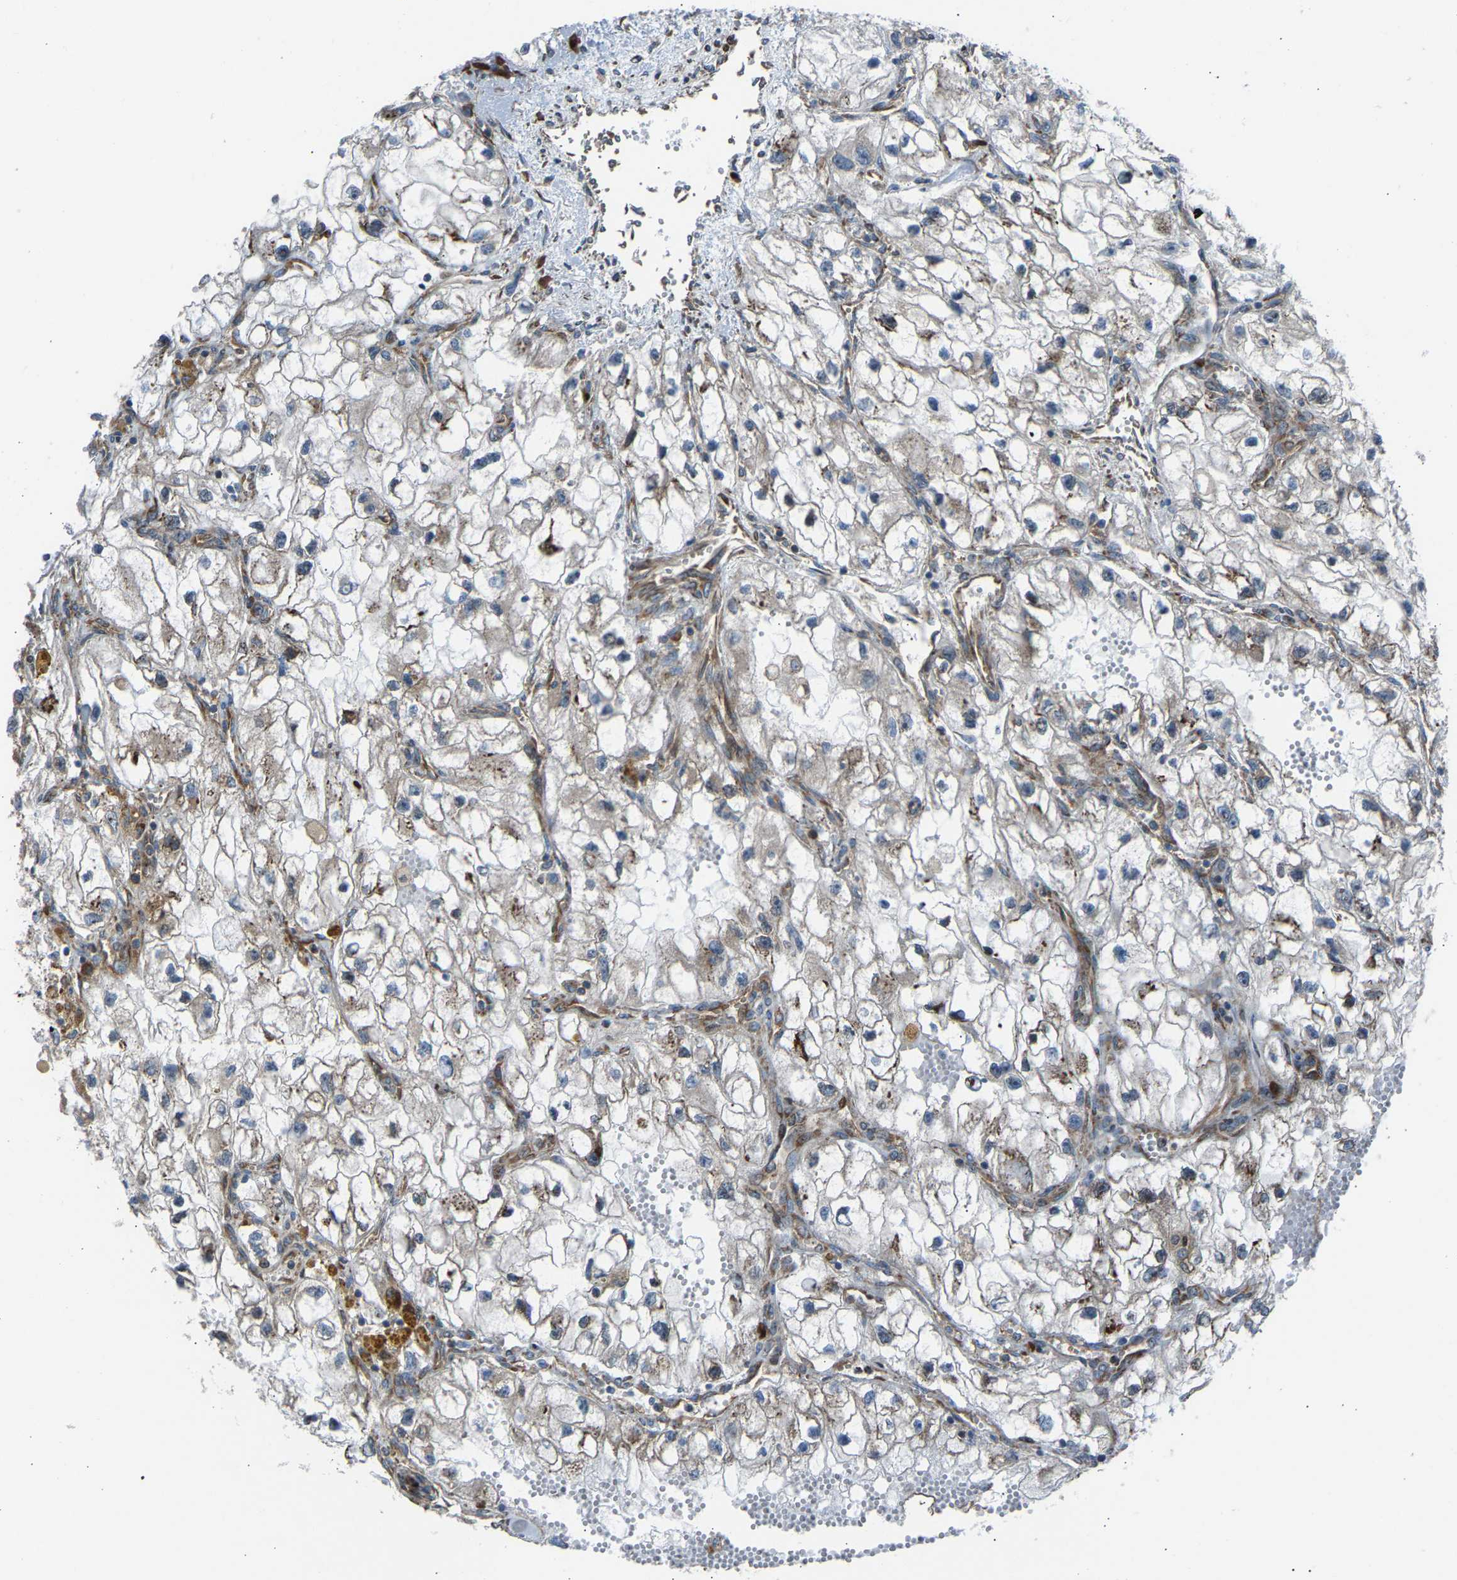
{"staining": {"intensity": "weak", "quantity": ">75%", "location": "cytoplasmic/membranous"}, "tissue": "renal cancer", "cell_type": "Tumor cells", "image_type": "cancer", "snomed": [{"axis": "morphology", "description": "Adenocarcinoma, NOS"}, {"axis": "topography", "description": "Kidney"}], "caption": "Weak cytoplasmic/membranous protein staining is present in about >75% of tumor cells in renal cancer.", "gene": "VPS41", "patient": {"sex": "female", "age": 70}}